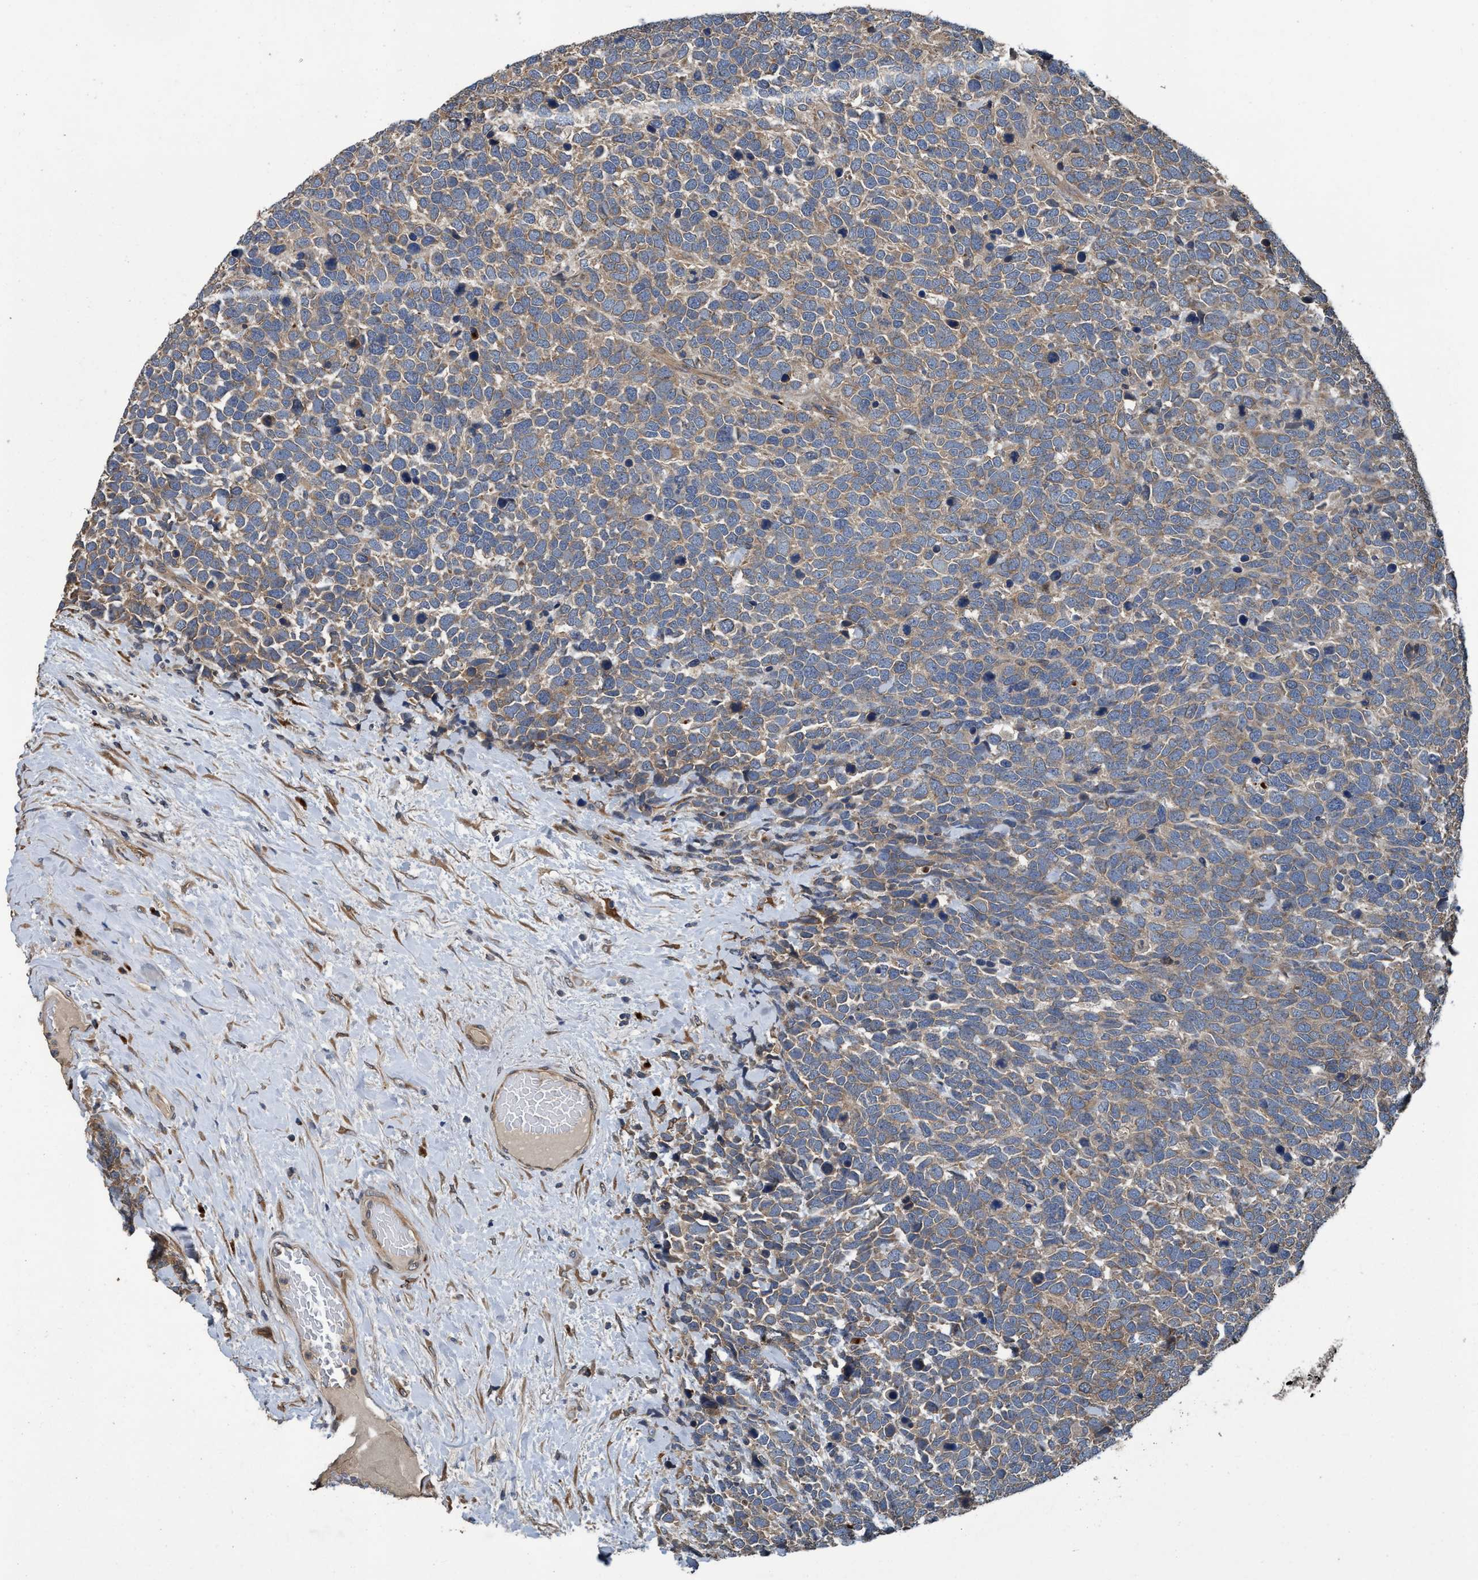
{"staining": {"intensity": "weak", "quantity": ">75%", "location": "cytoplasmic/membranous"}, "tissue": "urothelial cancer", "cell_type": "Tumor cells", "image_type": "cancer", "snomed": [{"axis": "morphology", "description": "Urothelial carcinoma, High grade"}, {"axis": "topography", "description": "Urinary bladder"}], "caption": "This image reveals IHC staining of high-grade urothelial carcinoma, with low weak cytoplasmic/membranous positivity in approximately >75% of tumor cells.", "gene": "MACC1", "patient": {"sex": "female", "age": 82}}